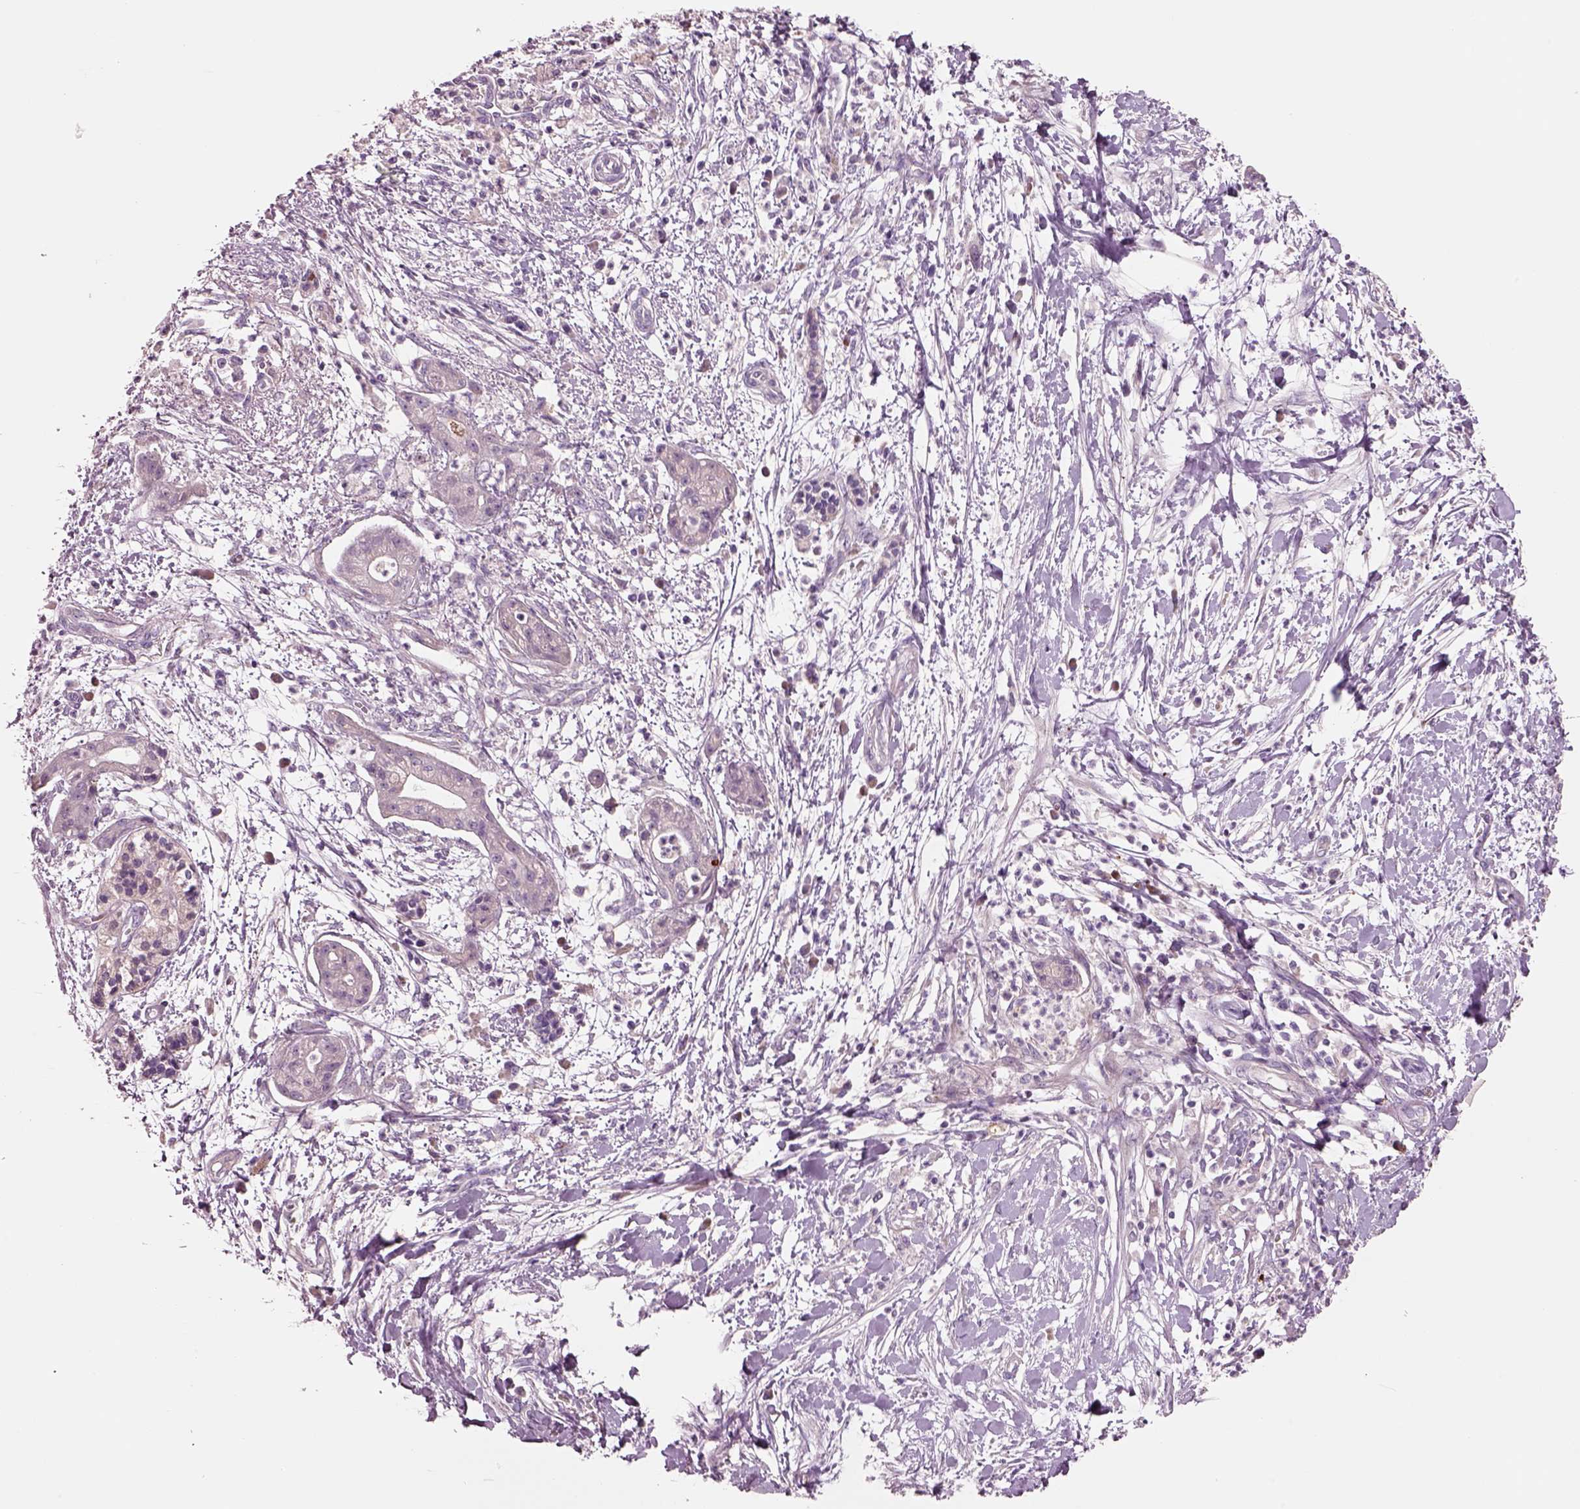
{"staining": {"intensity": "negative", "quantity": "none", "location": "none"}, "tissue": "pancreatic cancer", "cell_type": "Tumor cells", "image_type": "cancer", "snomed": [{"axis": "morphology", "description": "Normal tissue, NOS"}, {"axis": "morphology", "description": "Adenocarcinoma, NOS"}, {"axis": "topography", "description": "Lymph node"}, {"axis": "topography", "description": "Pancreas"}], "caption": "Immunohistochemical staining of human pancreatic cancer (adenocarcinoma) reveals no significant expression in tumor cells.", "gene": "PLPP7", "patient": {"sex": "female", "age": 58}}